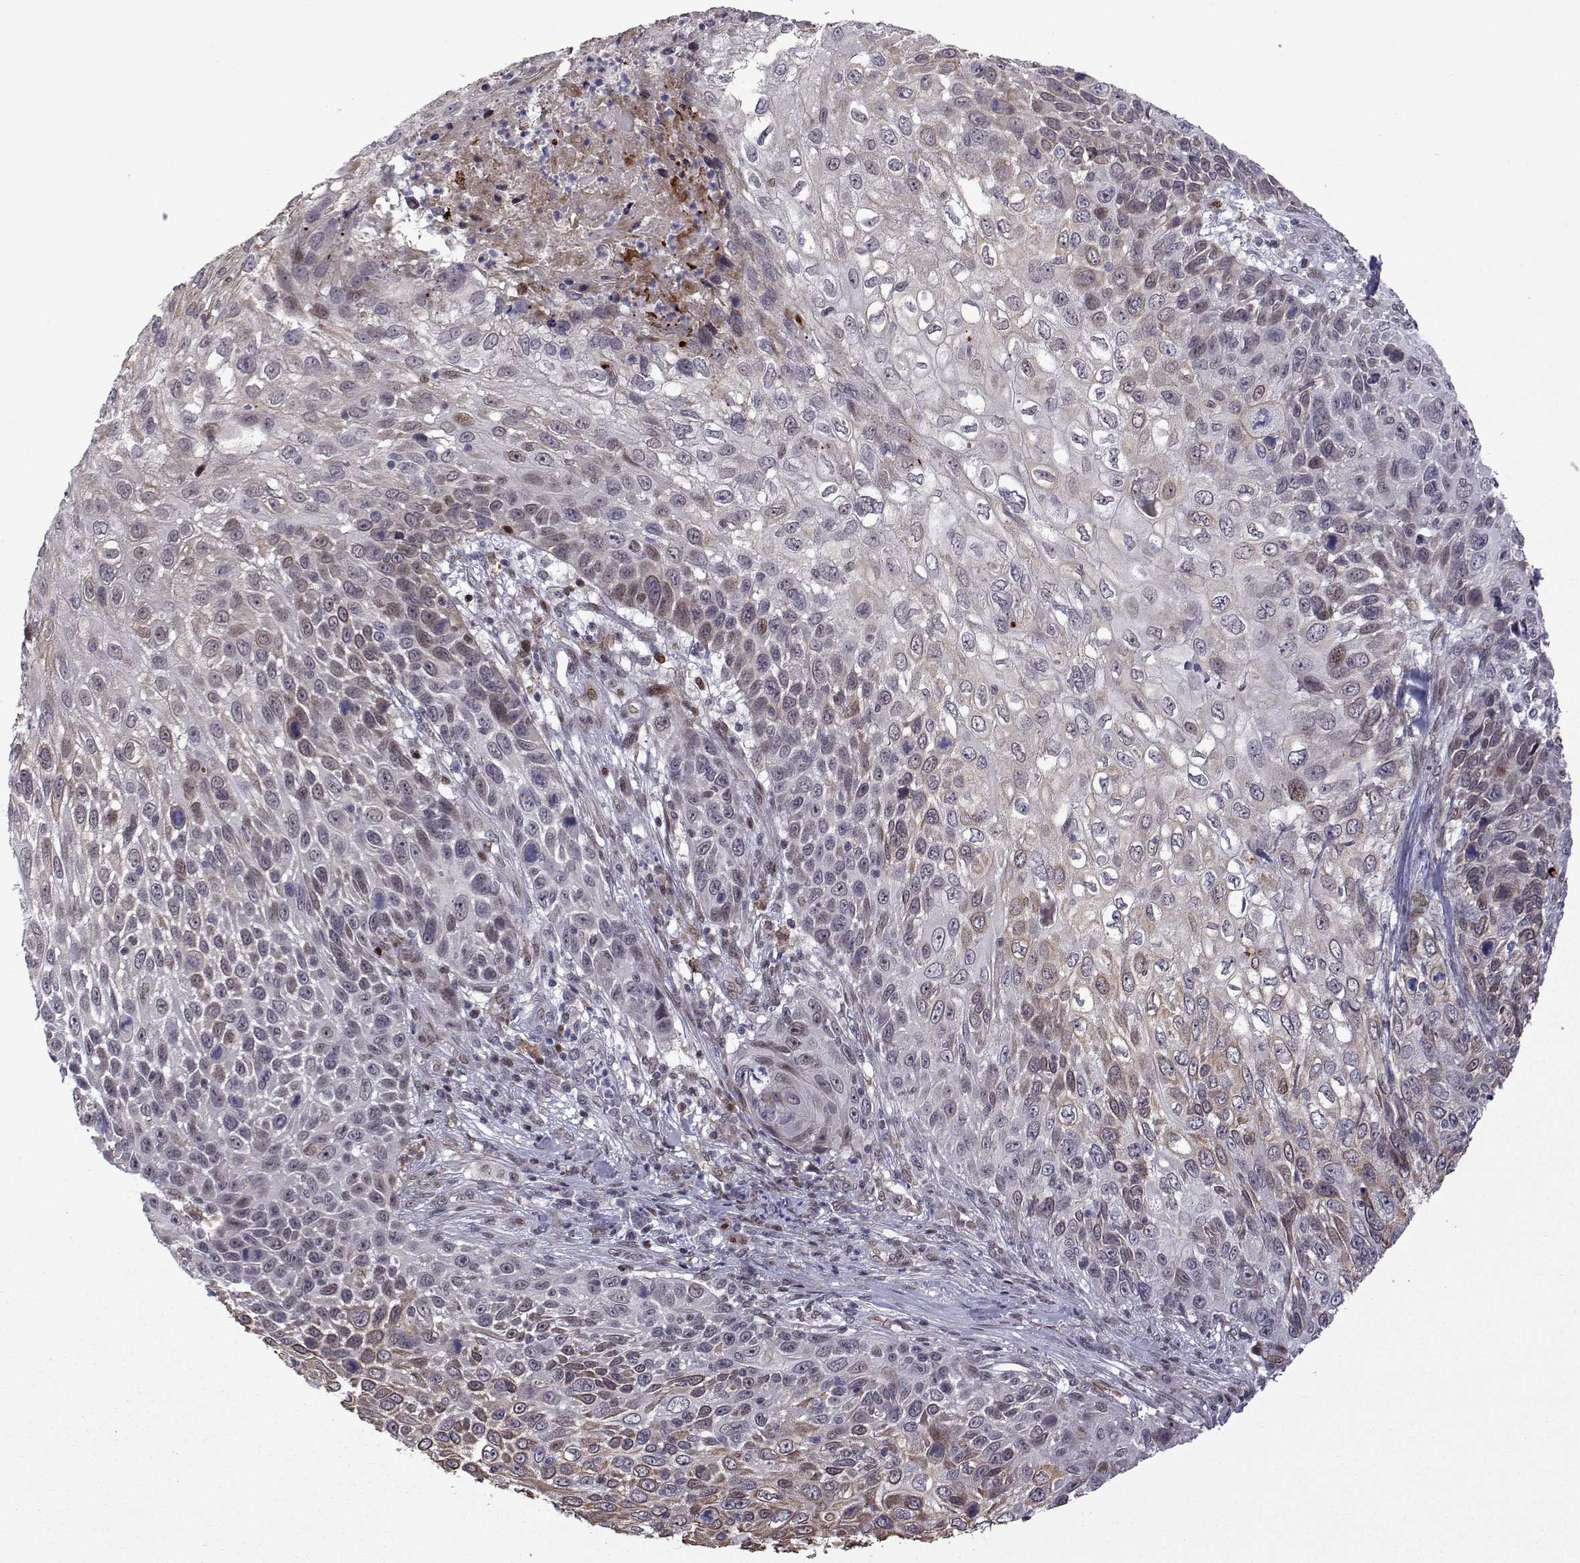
{"staining": {"intensity": "weak", "quantity": "<25%", "location": "cytoplasmic/membranous"}, "tissue": "skin cancer", "cell_type": "Tumor cells", "image_type": "cancer", "snomed": [{"axis": "morphology", "description": "Squamous cell carcinoma, NOS"}, {"axis": "topography", "description": "Skin"}], "caption": "Skin squamous cell carcinoma was stained to show a protein in brown. There is no significant expression in tumor cells.", "gene": "EFCAB3", "patient": {"sex": "male", "age": 92}}